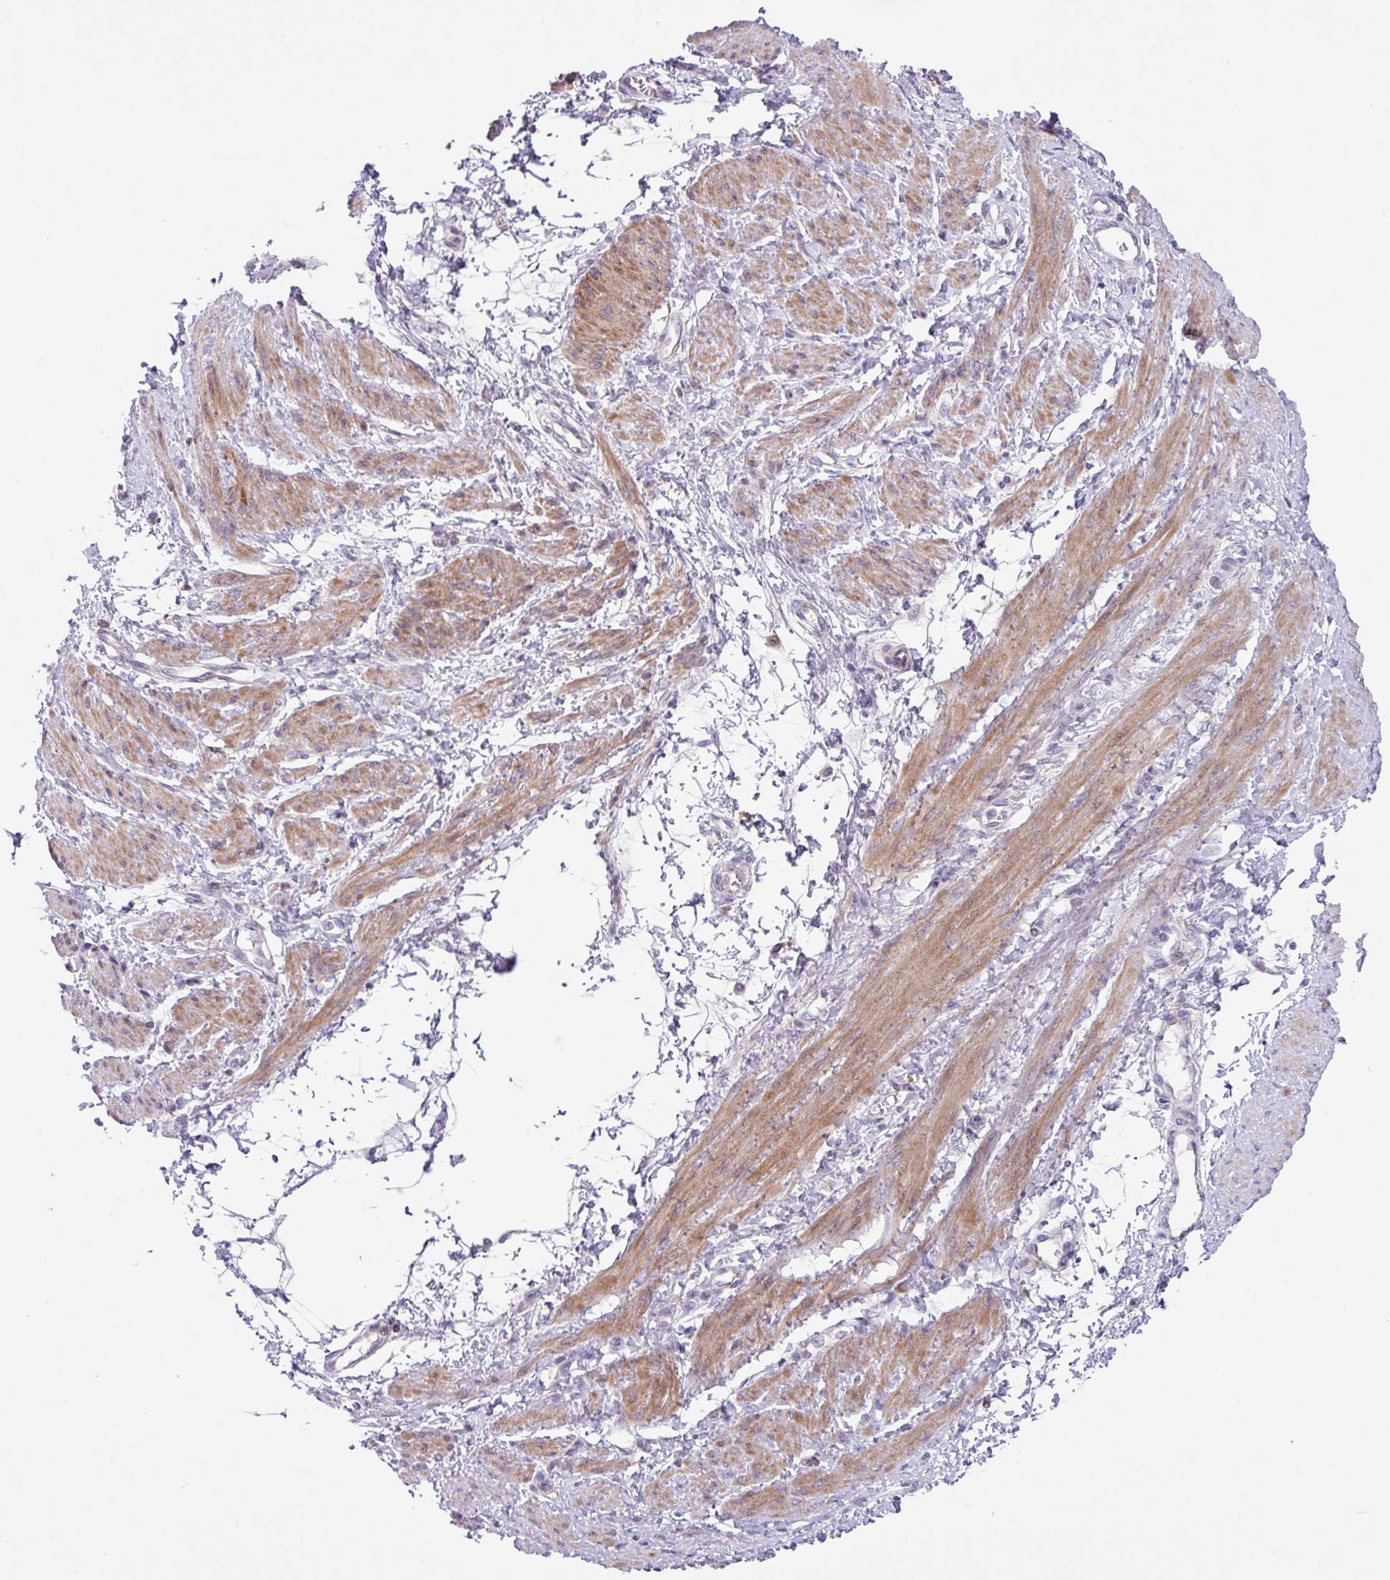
{"staining": {"intensity": "moderate", "quantity": "25%-75%", "location": "cytoplasmic/membranous"}, "tissue": "smooth muscle", "cell_type": "Smooth muscle cells", "image_type": "normal", "snomed": [{"axis": "morphology", "description": "Normal tissue, NOS"}, {"axis": "topography", "description": "Smooth muscle"}, {"axis": "topography", "description": "Uterus"}], "caption": "Smooth muscle cells reveal moderate cytoplasmic/membranous expression in about 25%-75% of cells in benign smooth muscle. (Brightfield microscopy of DAB IHC at high magnification).", "gene": "IQCJ", "patient": {"sex": "female", "age": 39}}